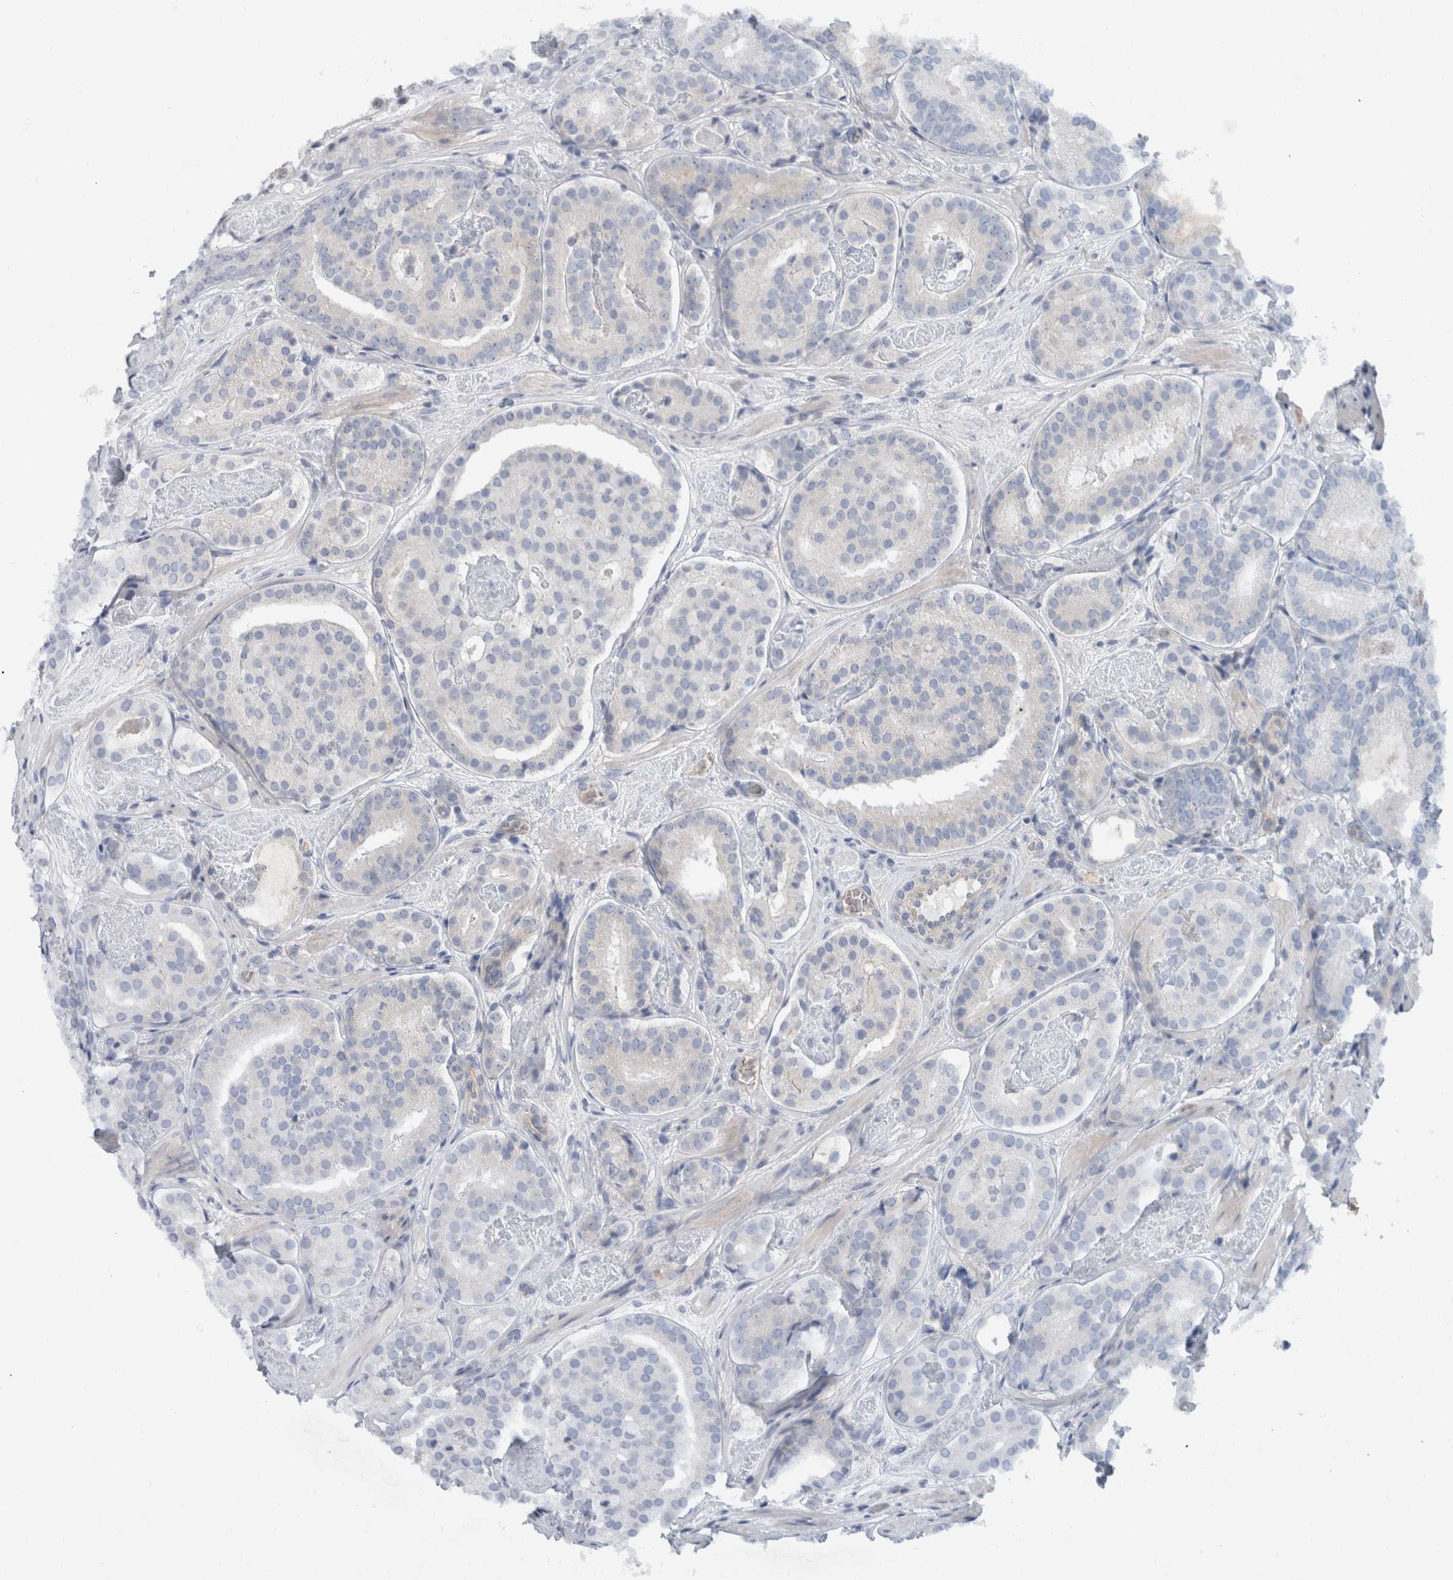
{"staining": {"intensity": "negative", "quantity": "none", "location": "none"}, "tissue": "prostate cancer", "cell_type": "Tumor cells", "image_type": "cancer", "snomed": [{"axis": "morphology", "description": "Adenocarcinoma, Low grade"}, {"axis": "topography", "description": "Prostate"}], "caption": "This is an immunohistochemistry (IHC) micrograph of prostate cancer. There is no expression in tumor cells.", "gene": "CD55", "patient": {"sex": "male", "age": 69}}